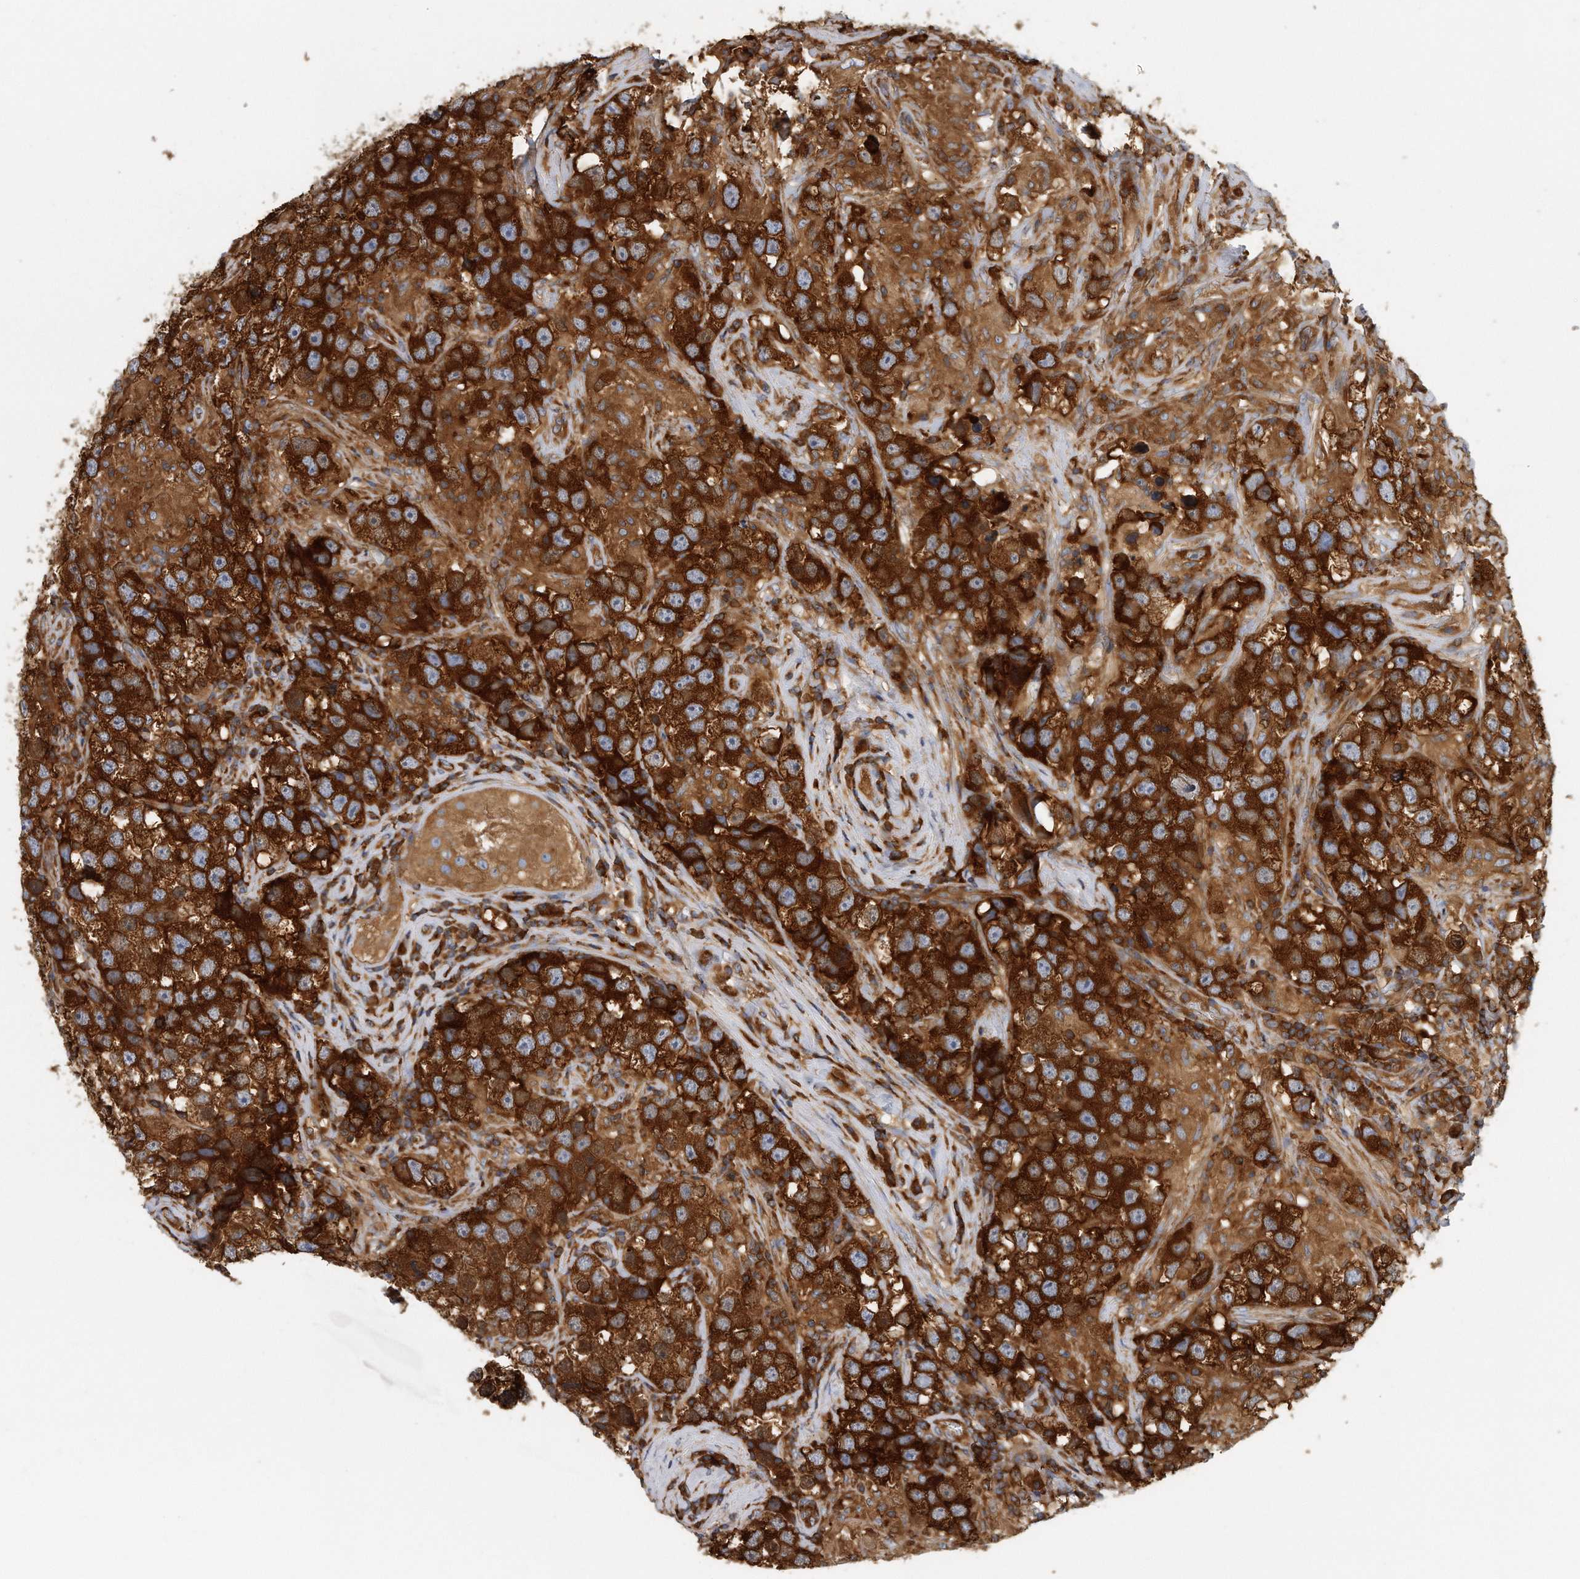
{"staining": {"intensity": "strong", "quantity": ">75%", "location": "cytoplasmic/membranous"}, "tissue": "testis cancer", "cell_type": "Tumor cells", "image_type": "cancer", "snomed": [{"axis": "morphology", "description": "Seminoma, NOS"}, {"axis": "topography", "description": "Testis"}], "caption": "Testis seminoma was stained to show a protein in brown. There is high levels of strong cytoplasmic/membranous positivity in about >75% of tumor cells.", "gene": "EIF3I", "patient": {"sex": "male", "age": 49}}